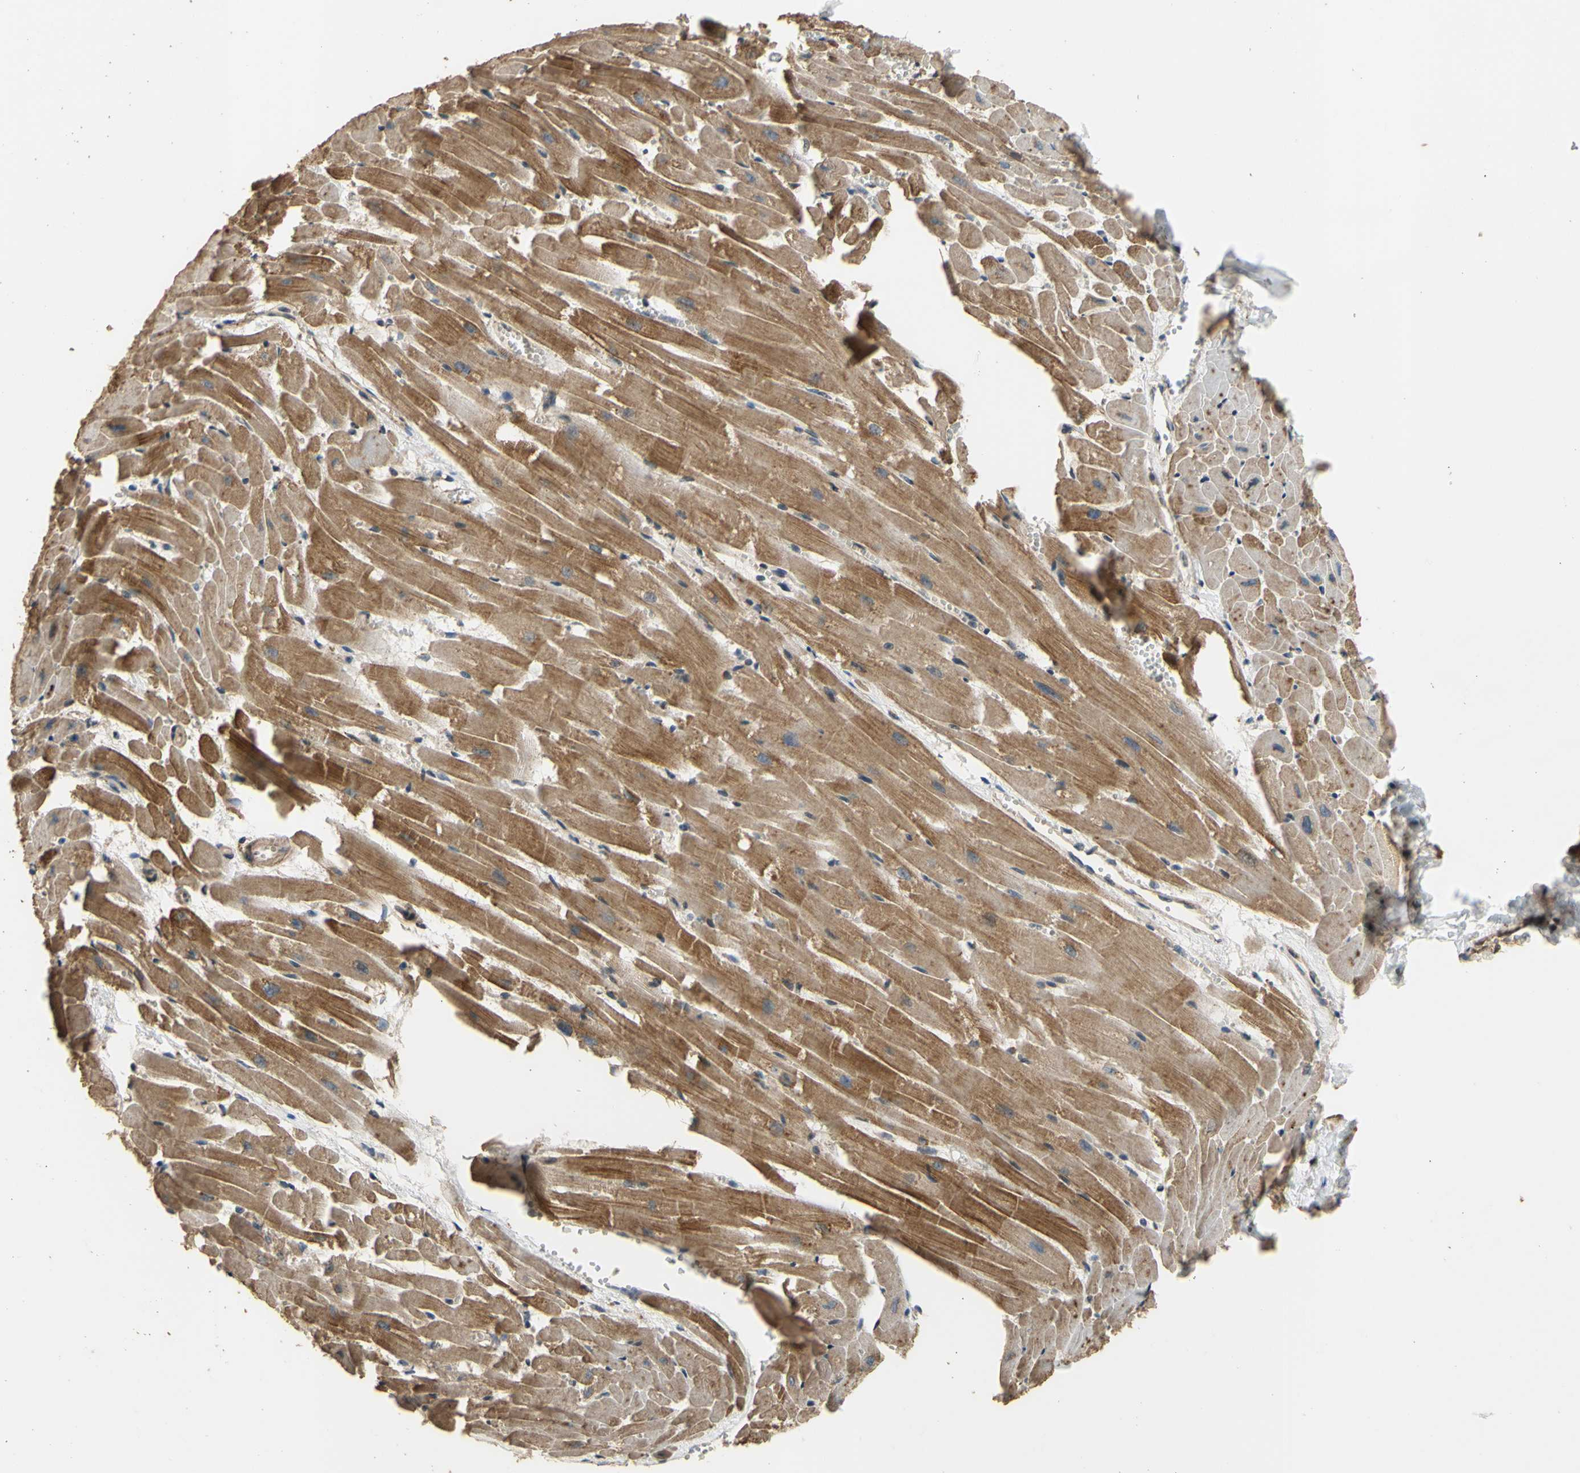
{"staining": {"intensity": "moderate", "quantity": ">75%", "location": "cytoplasmic/membranous"}, "tissue": "heart muscle", "cell_type": "Cardiomyocytes", "image_type": "normal", "snomed": [{"axis": "morphology", "description": "Normal tissue, NOS"}, {"axis": "topography", "description": "Heart"}], "caption": "The histopathology image exhibits staining of benign heart muscle, revealing moderate cytoplasmic/membranous protein positivity (brown color) within cardiomyocytes.", "gene": "GTF2E2", "patient": {"sex": "female", "age": 19}}